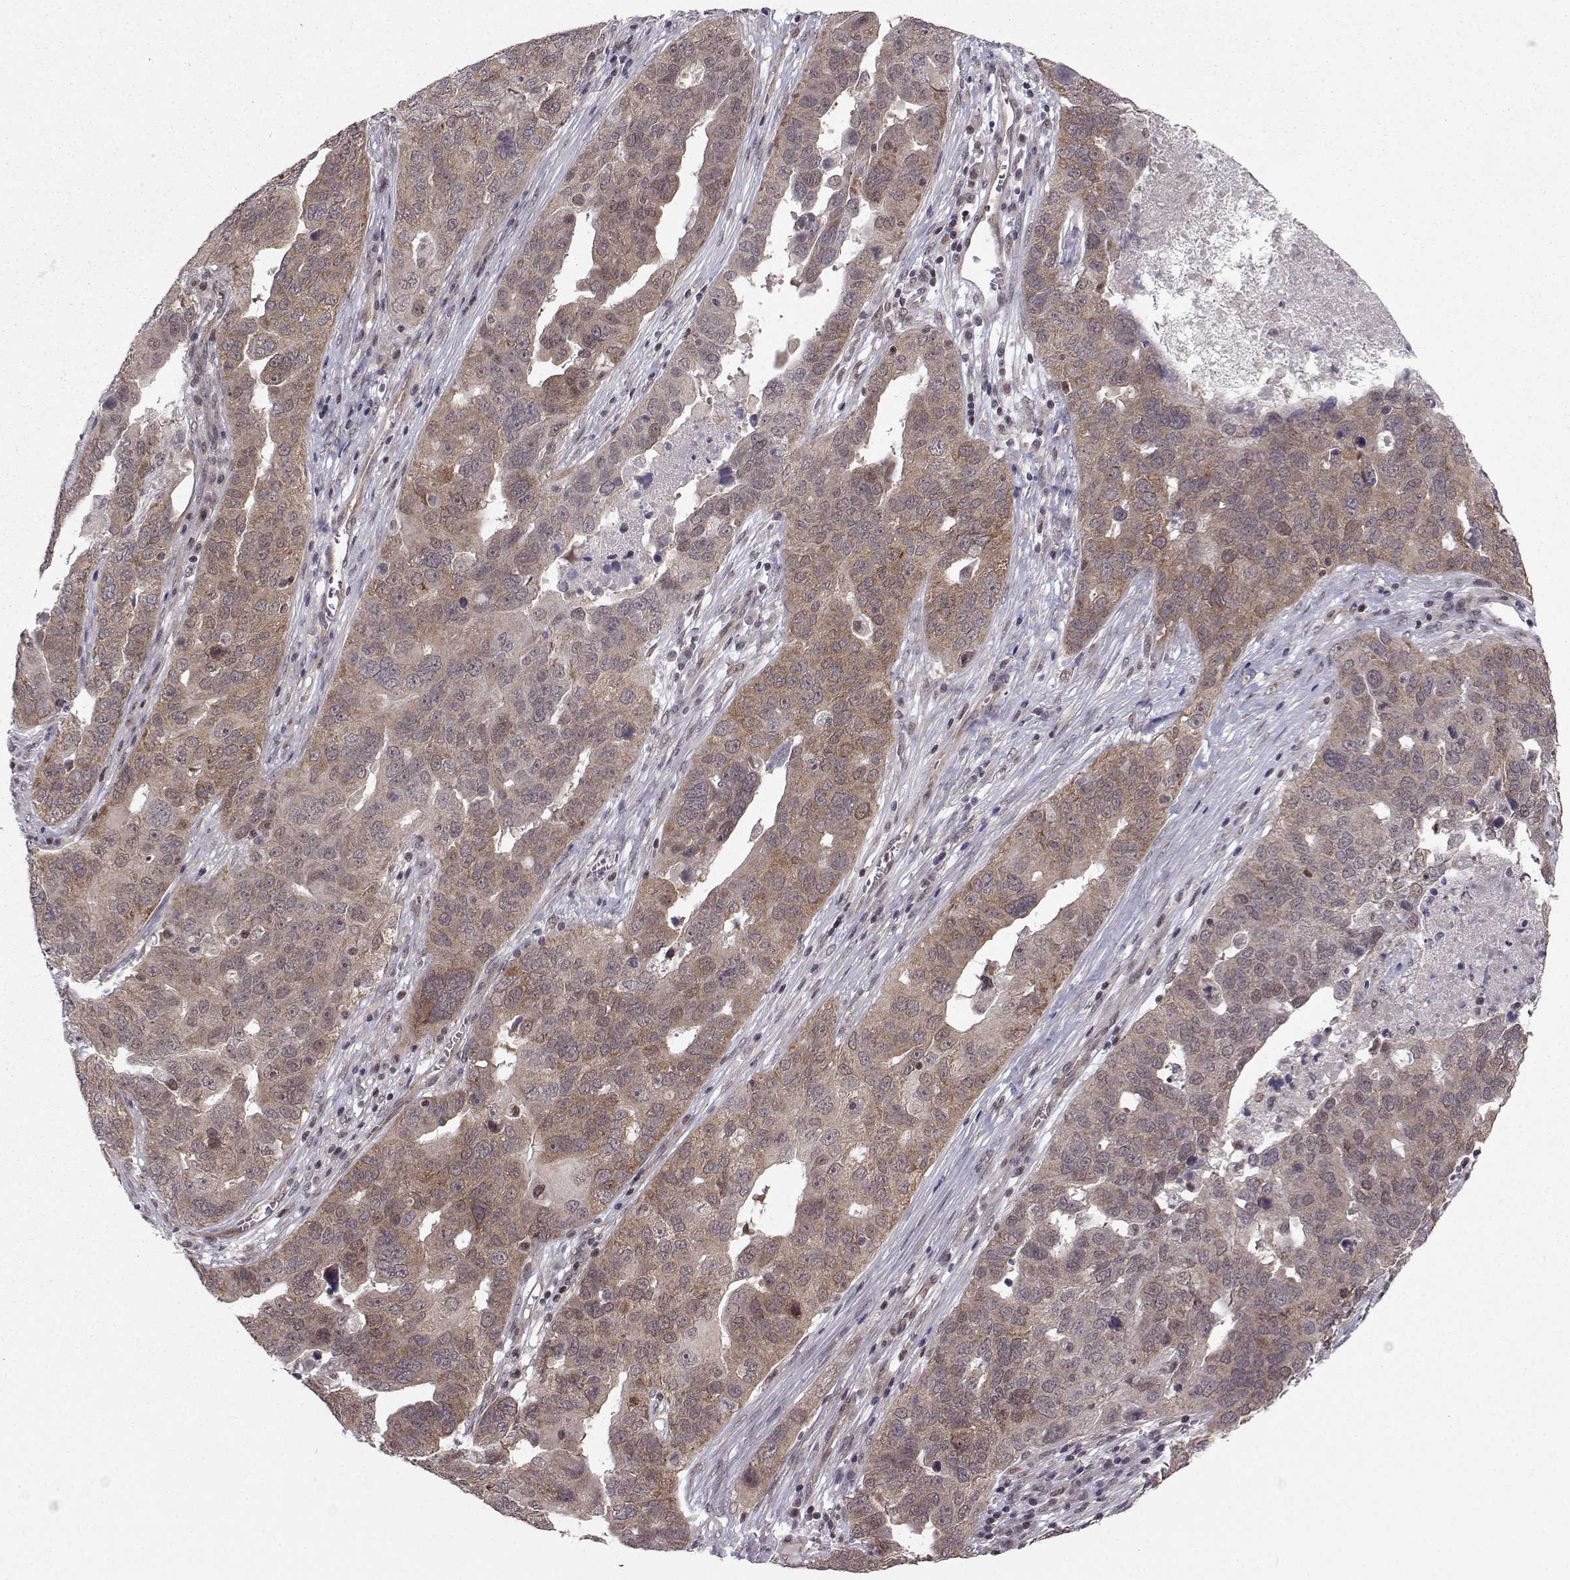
{"staining": {"intensity": "moderate", "quantity": "25%-75%", "location": "cytoplasmic/membranous"}, "tissue": "ovarian cancer", "cell_type": "Tumor cells", "image_type": "cancer", "snomed": [{"axis": "morphology", "description": "Carcinoma, endometroid"}, {"axis": "topography", "description": "Soft tissue"}, {"axis": "topography", "description": "Ovary"}], "caption": "Ovarian cancer (endometroid carcinoma) stained with a protein marker reveals moderate staining in tumor cells.", "gene": "PKN2", "patient": {"sex": "female", "age": 52}}